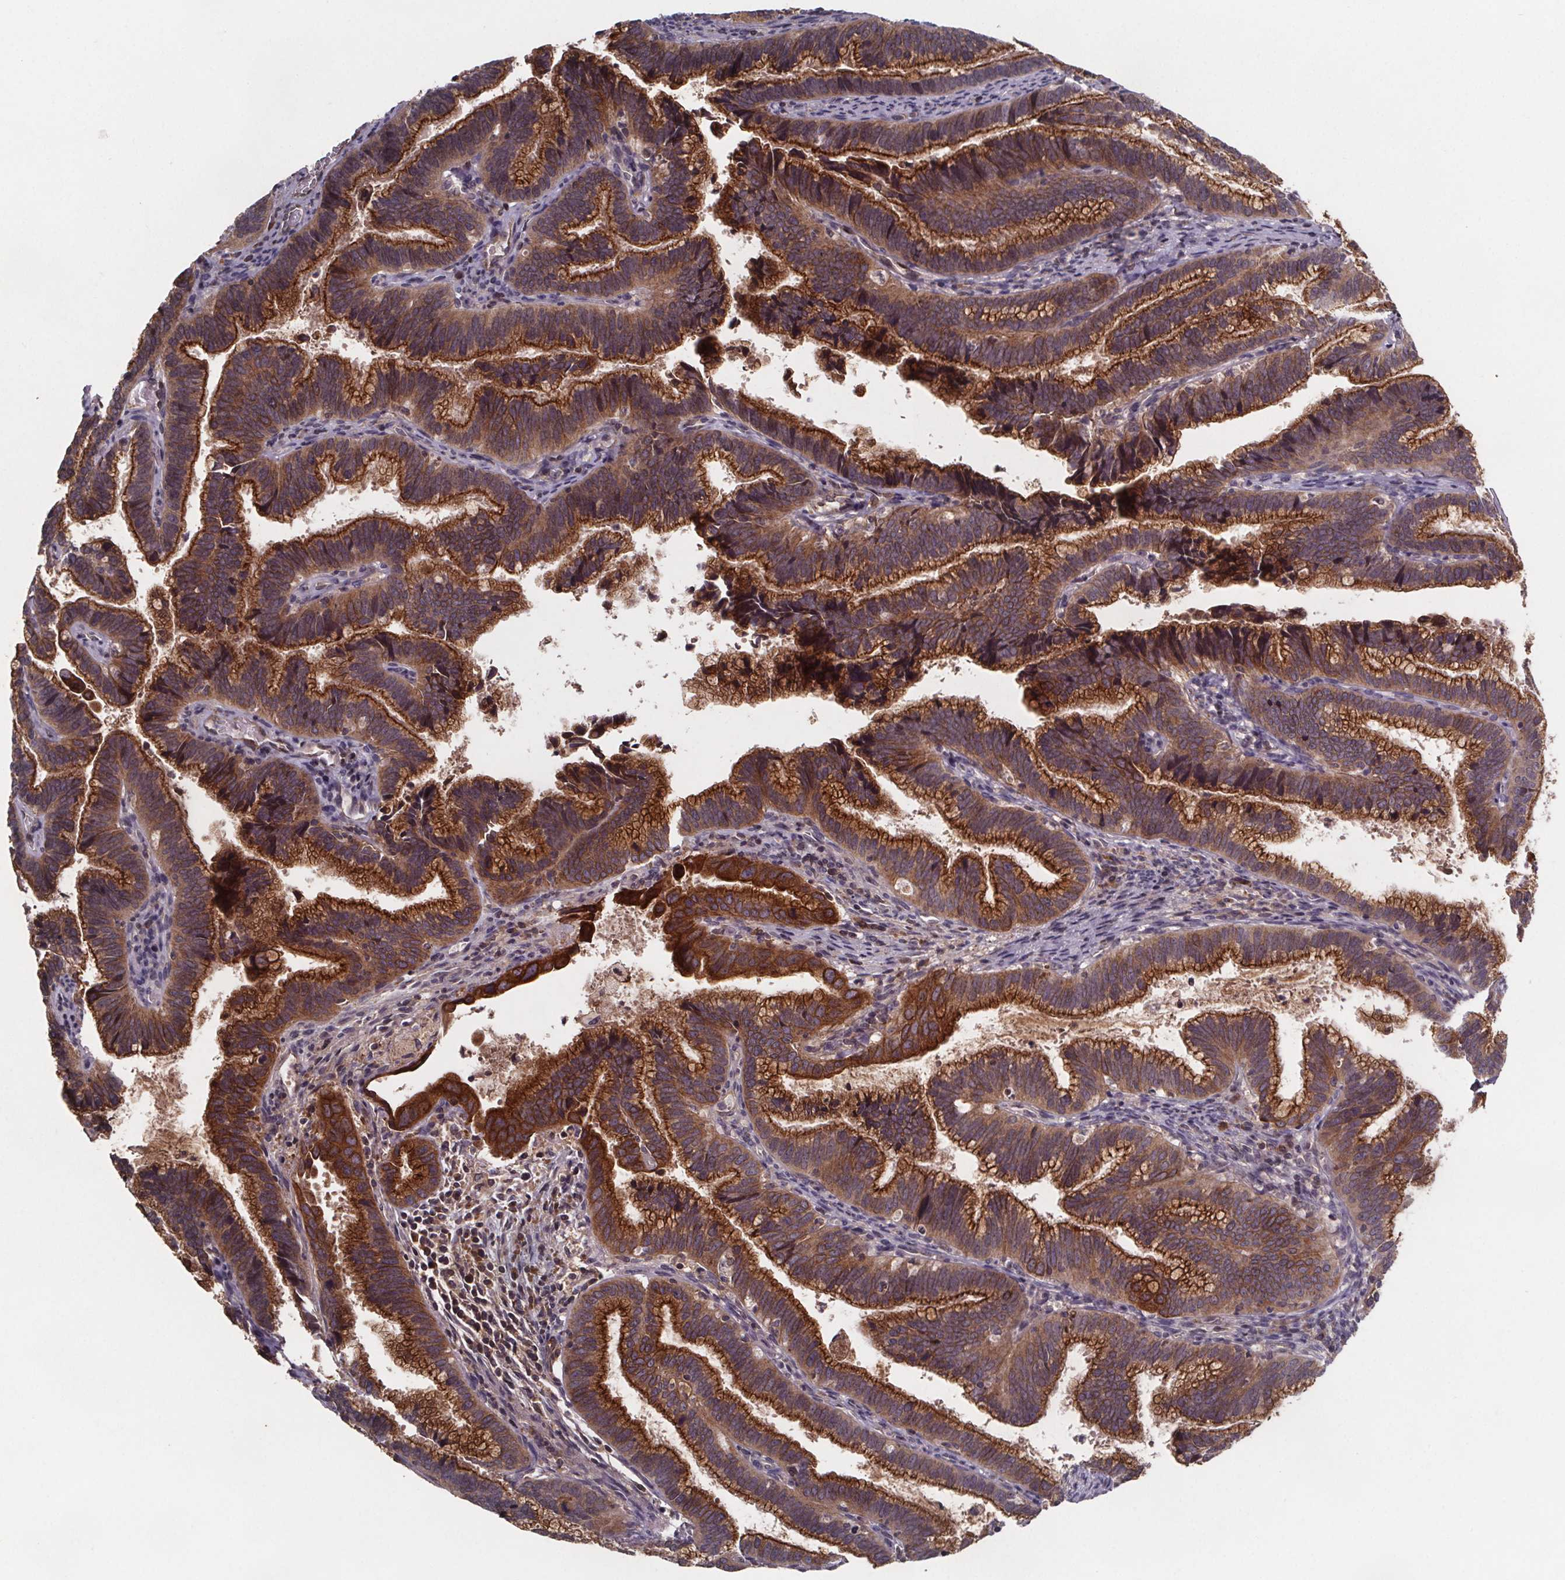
{"staining": {"intensity": "moderate", "quantity": ">75%", "location": "cytoplasmic/membranous"}, "tissue": "cervical cancer", "cell_type": "Tumor cells", "image_type": "cancer", "snomed": [{"axis": "morphology", "description": "Adenocarcinoma, NOS"}, {"axis": "topography", "description": "Cervix"}], "caption": "Protein staining of cervical cancer (adenocarcinoma) tissue displays moderate cytoplasmic/membranous positivity in about >75% of tumor cells.", "gene": "FASTKD3", "patient": {"sex": "female", "age": 61}}